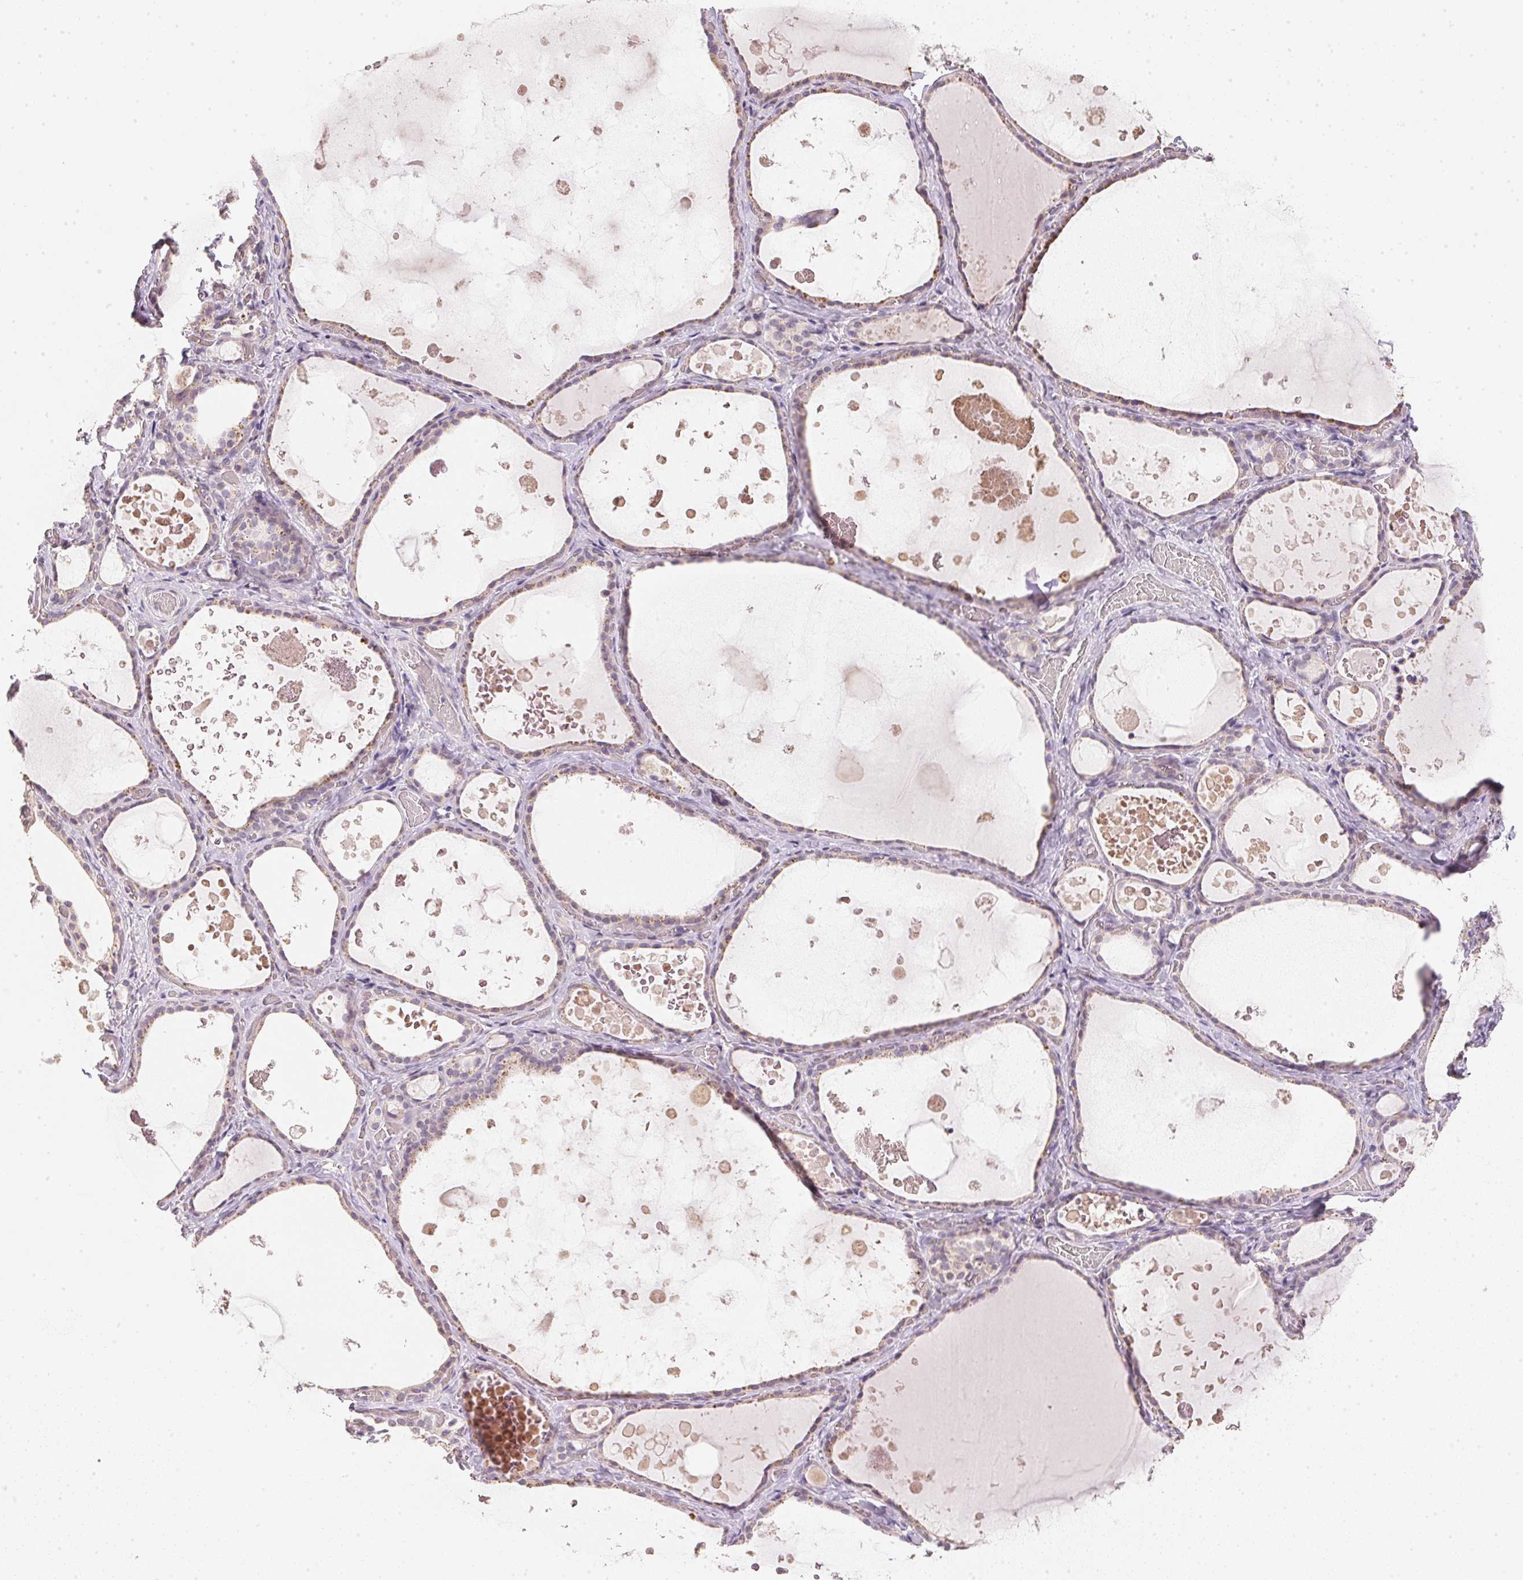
{"staining": {"intensity": "weak", "quantity": "<25%", "location": "cytoplasmic/membranous"}, "tissue": "thyroid gland", "cell_type": "Glandular cells", "image_type": "normal", "snomed": [{"axis": "morphology", "description": "Normal tissue, NOS"}, {"axis": "topography", "description": "Thyroid gland"}], "caption": "Immunohistochemical staining of benign thyroid gland exhibits no significant positivity in glandular cells.", "gene": "DHCR24", "patient": {"sex": "female", "age": 56}}